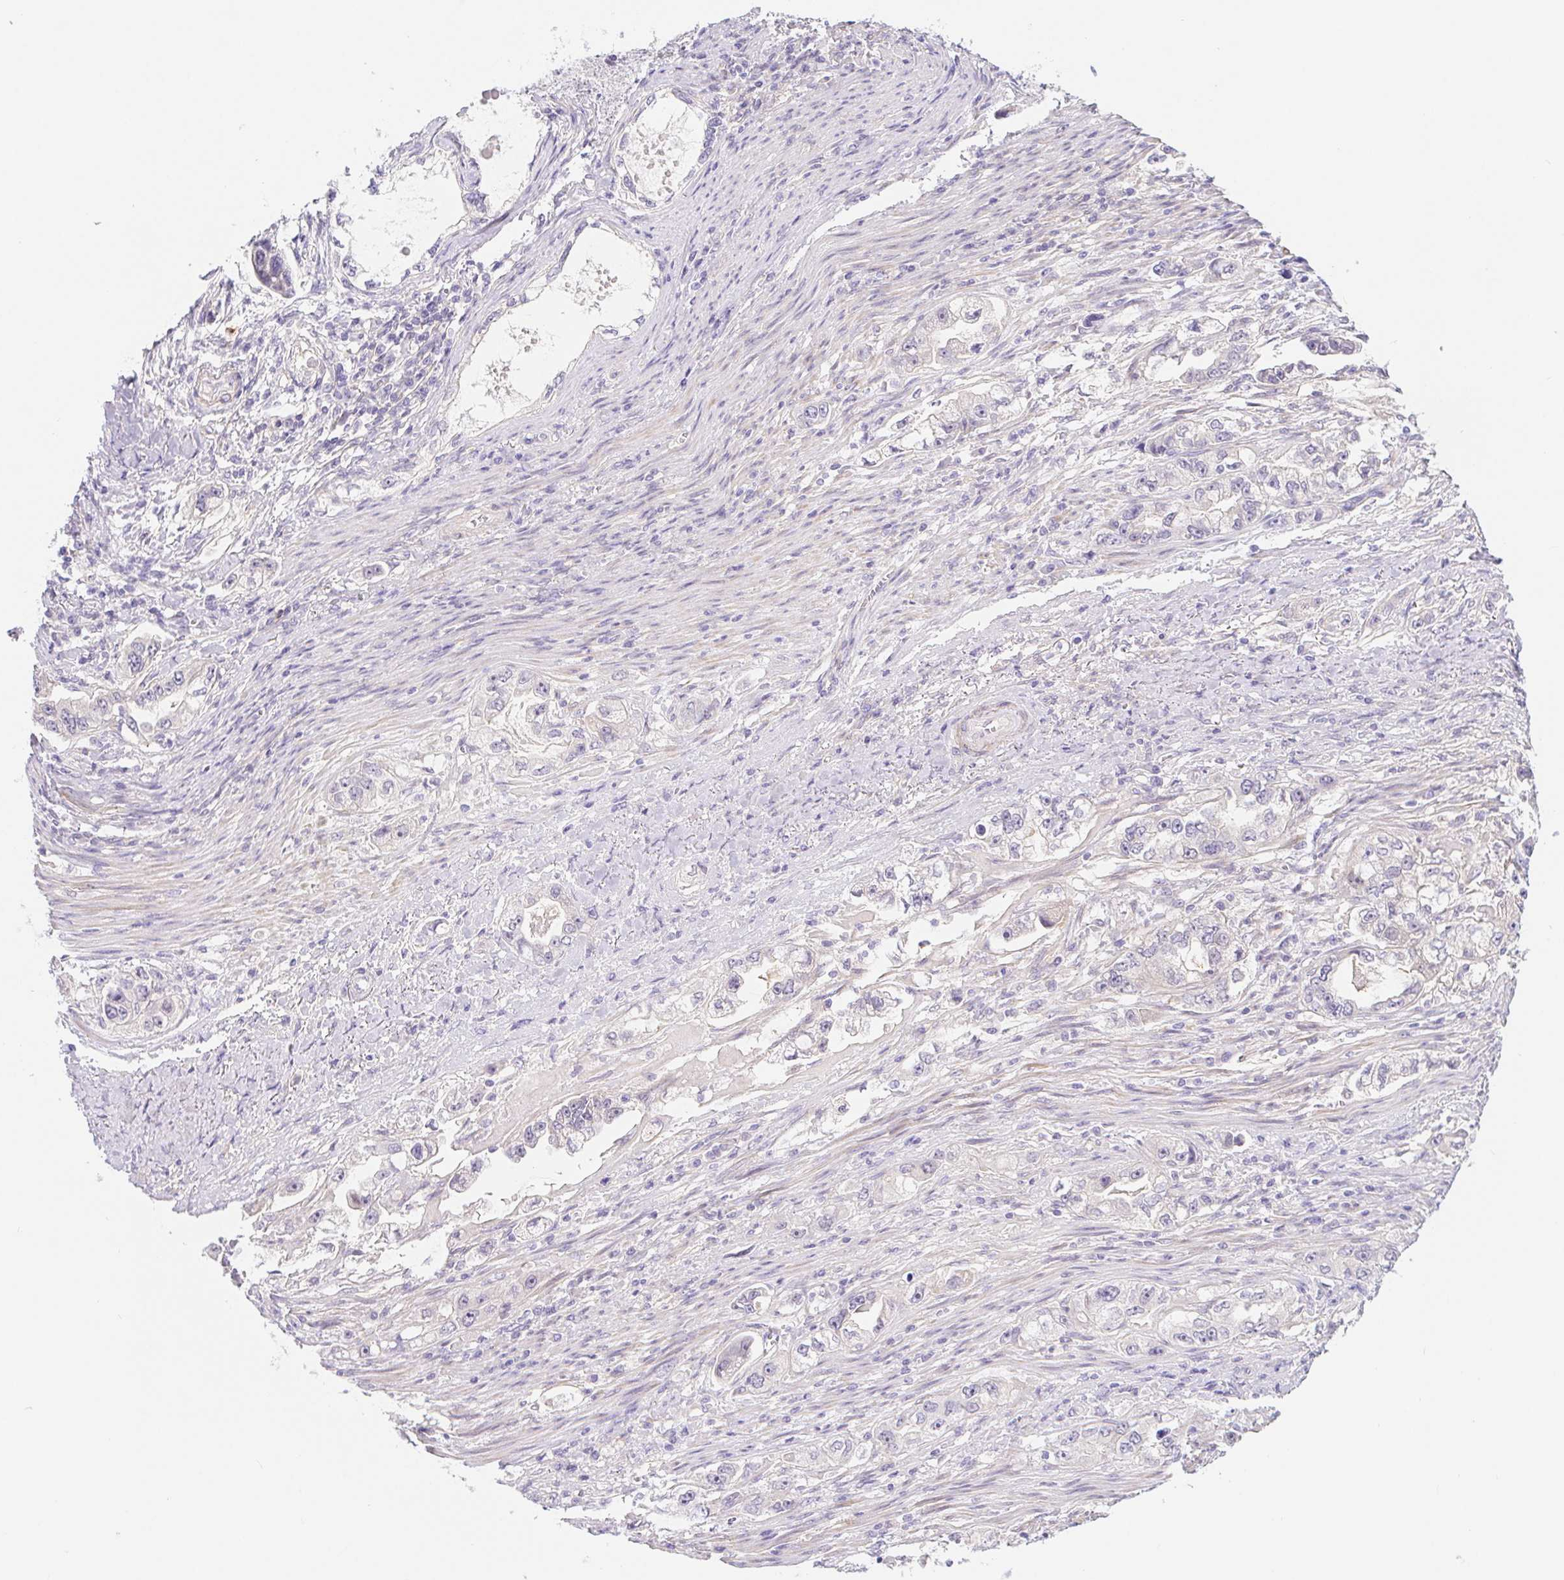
{"staining": {"intensity": "negative", "quantity": "none", "location": "none"}, "tissue": "stomach cancer", "cell_type": "Tumor cells", "image_type": "cancer", "snomed": [{"axis": "morphology", "description": "Adenocarcinoma, NOS"}, {"axis": "topography", "description": "Stomach, lower"}], "caption": "DAB (3,3'-diaminobenzidine) immunohistochemical staining of stomach adenocarcinoma demonstrates no significant staining in tumor cells. (IHC, brightfield microscopy, high magnification).", "gene": "DYNC2LI1", "patient": {"sex": "female", "age": 93}}